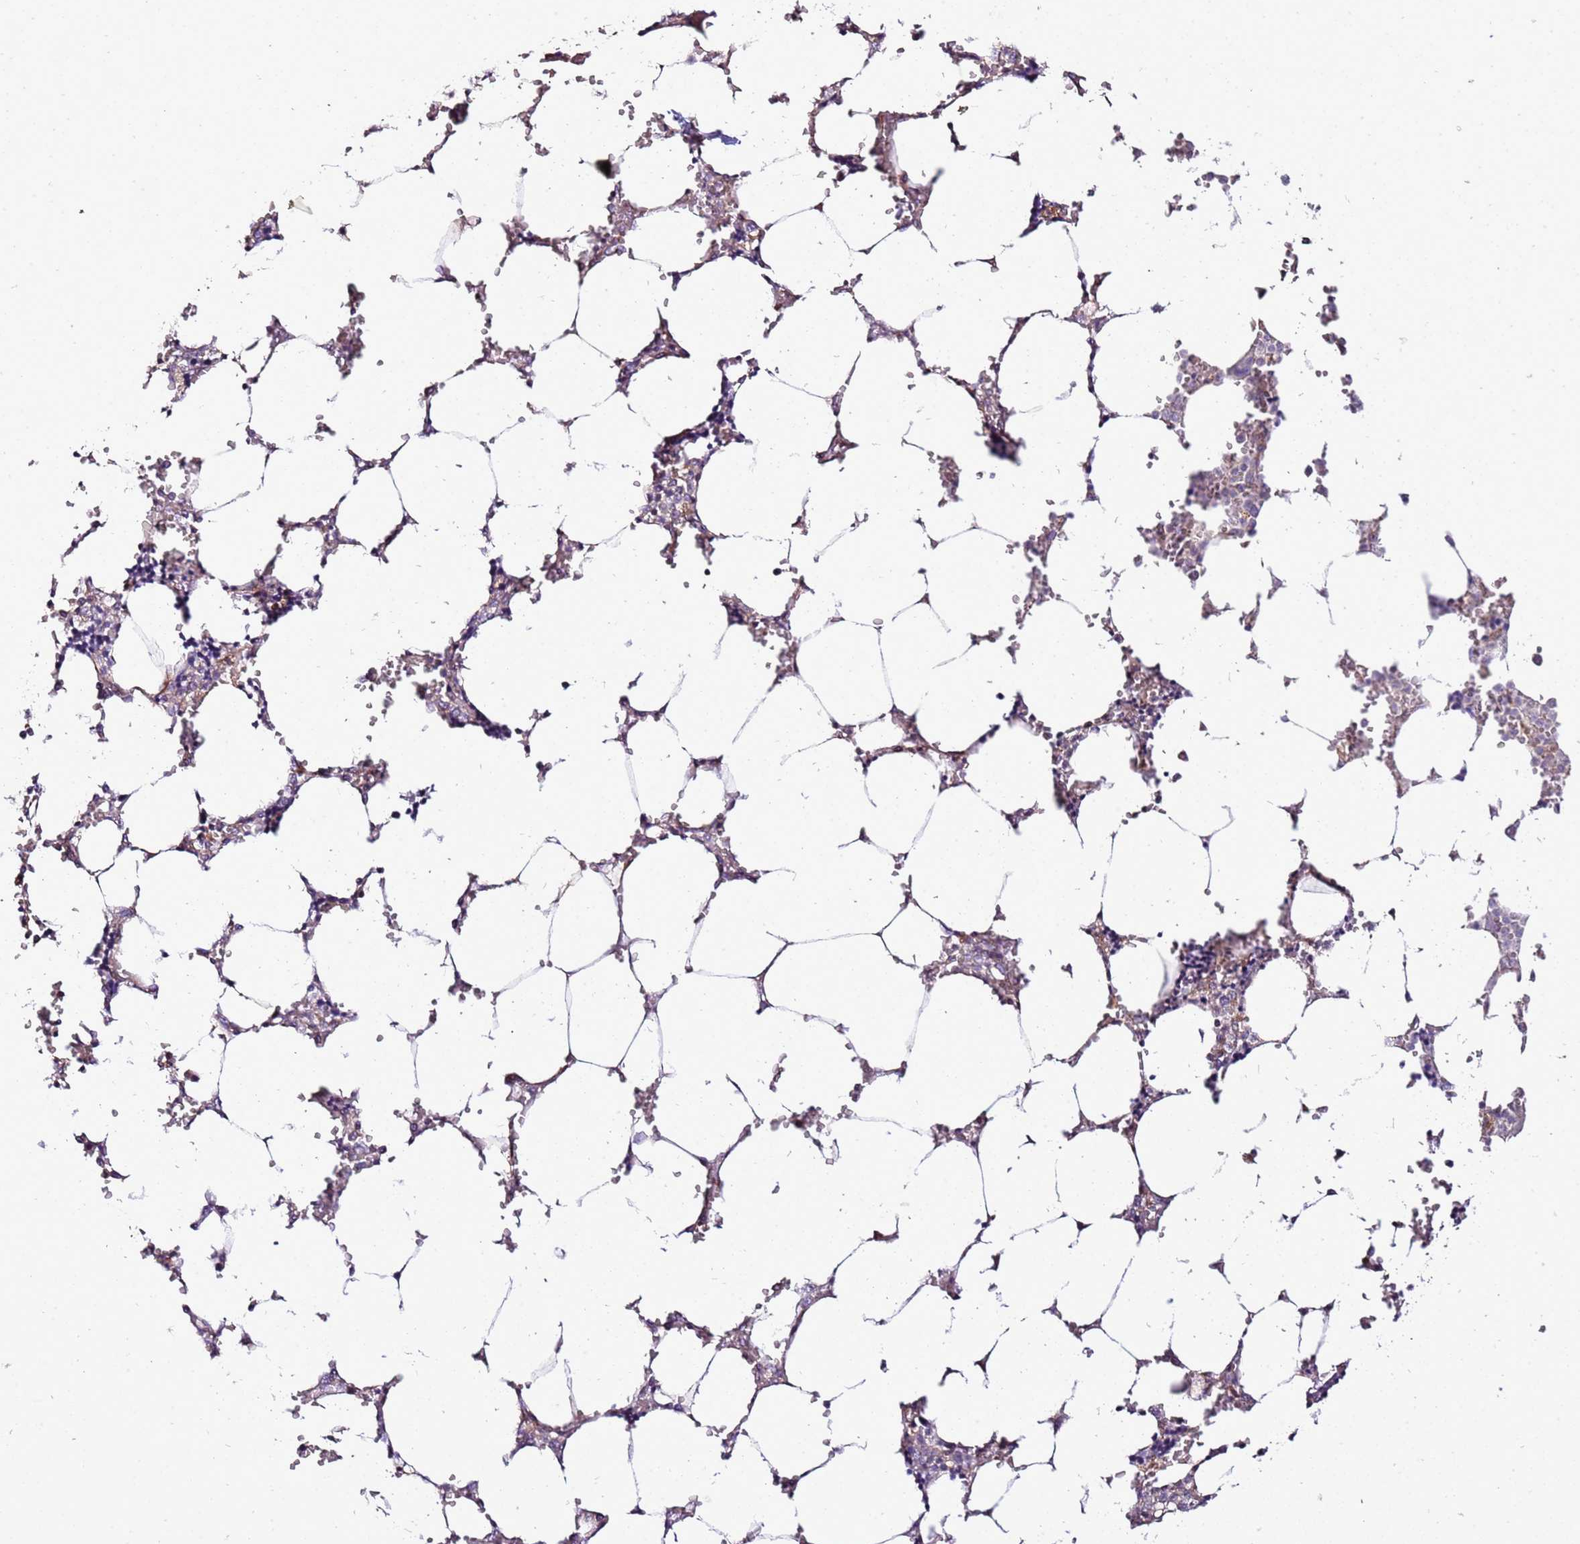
{"staining": {"intensity": "negative", "quantity": "none", "location": "none"}, "tissue": "bone marrow", "cell_type": "Hematopoietic cells", "image_type": "normal", "snomed": [{"axis": "morphology", "description": "Normal tissue, NOS"}, {"axis": "topography", "description": "Bone marrow"}], "caption": "Immunohistochemical staining of unremarkable bone marrow displays no significant staining in hematopoietic cells.", "gene": "SCARA3", "patient": {"sex": "male", "age": 64}}